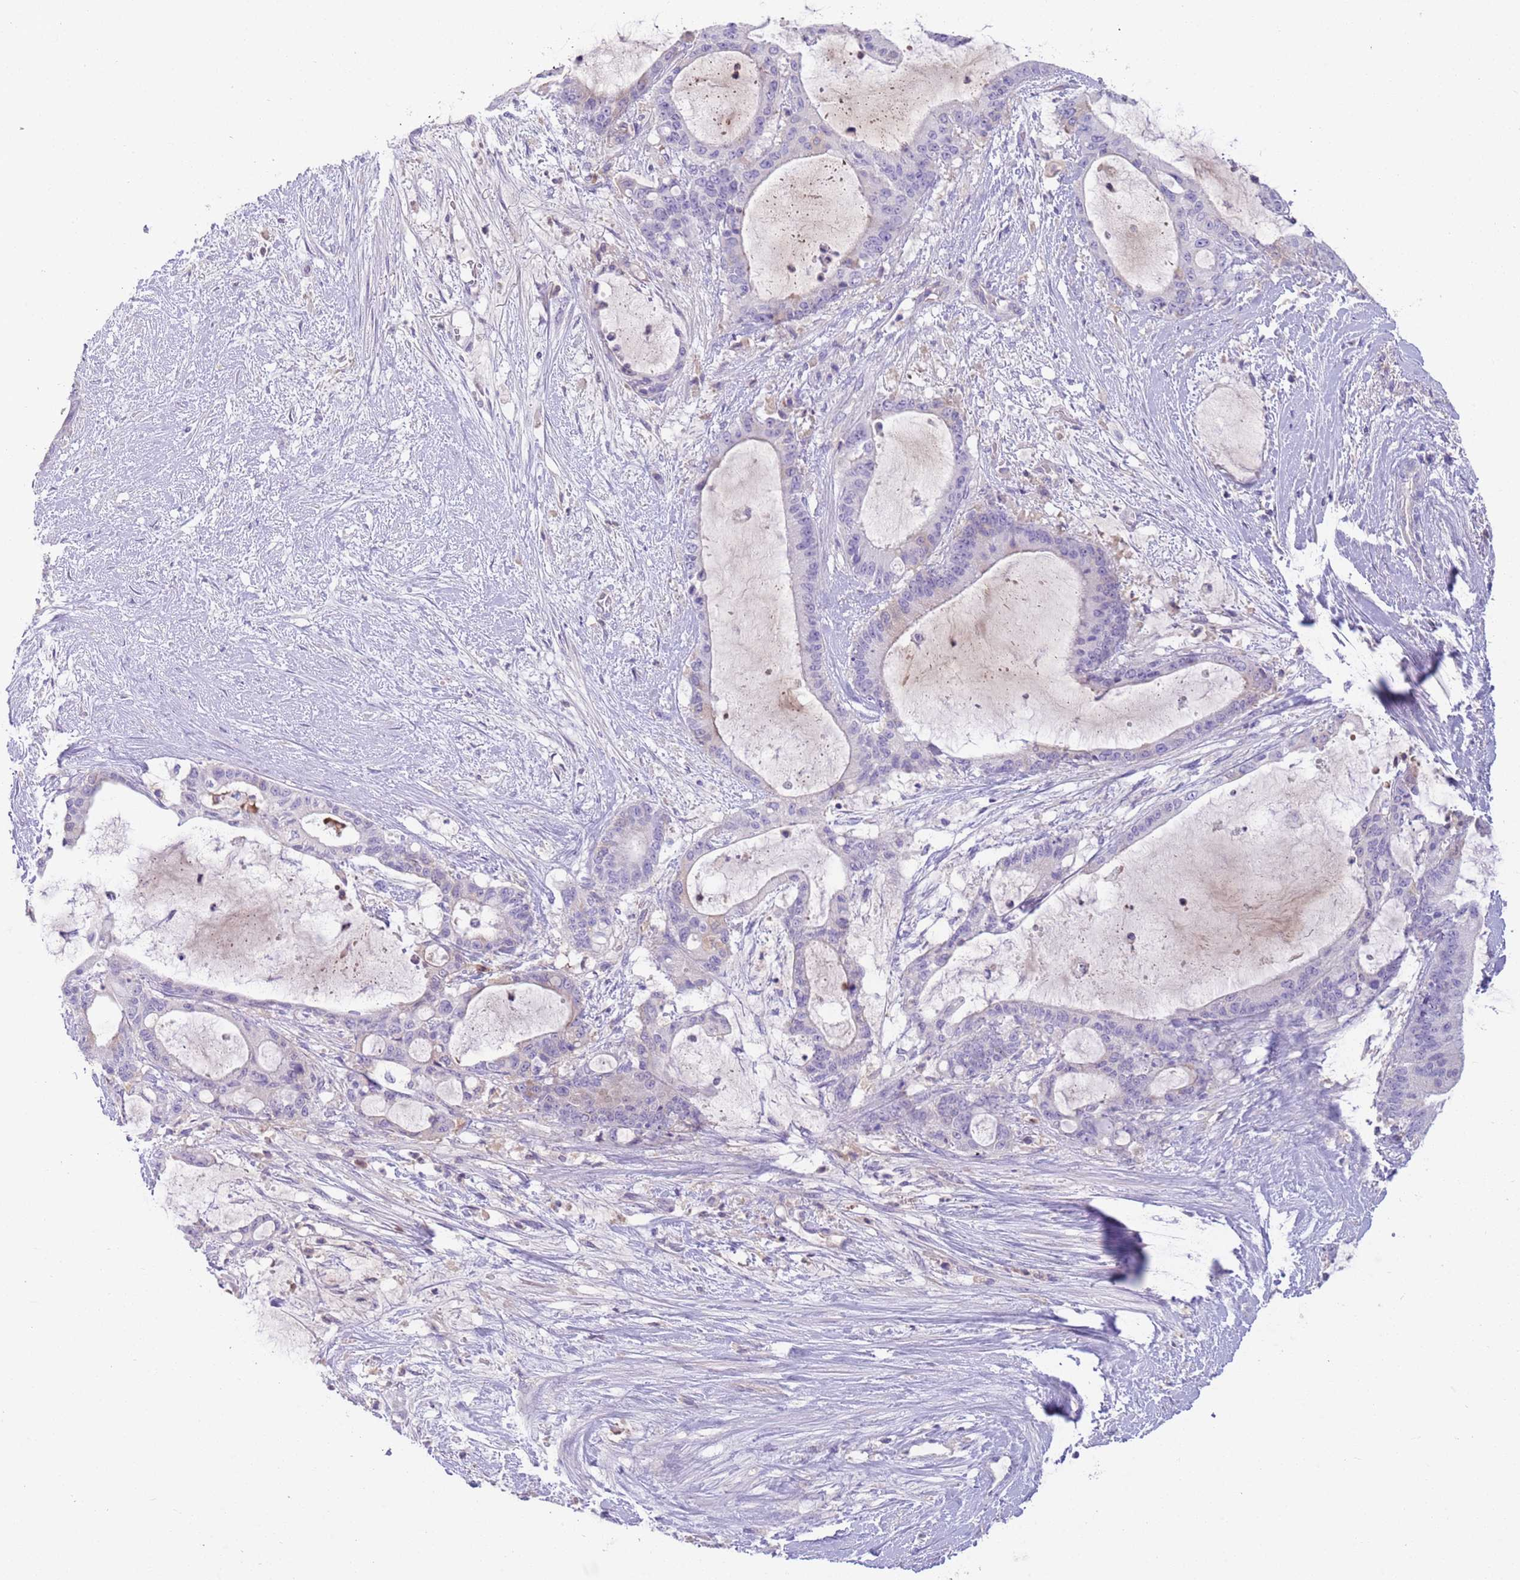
{"staining": {"intensity": "negative", "quantity": "none", "location": "none"}, "tissue": "liver cancer", "cell_type": "Tumor cells", "image_type": "cancer", "snomed": [{"axis": "morphology", "description": "Normal tissue, NOS"}, {"axis": "morphology", "description": "Cholangiocarcinoma"}, {"axis": "topography", "description": "Liver"}, {"axis": "topography", "description": "Peripheral nerve tissue"}], "caption": "This is an immunohistochemistry micrograph of human liver cancer. There is no staining in tumor cells.", "gene": "IGFL4", "patient": {"sex": "female", "age": 73}}